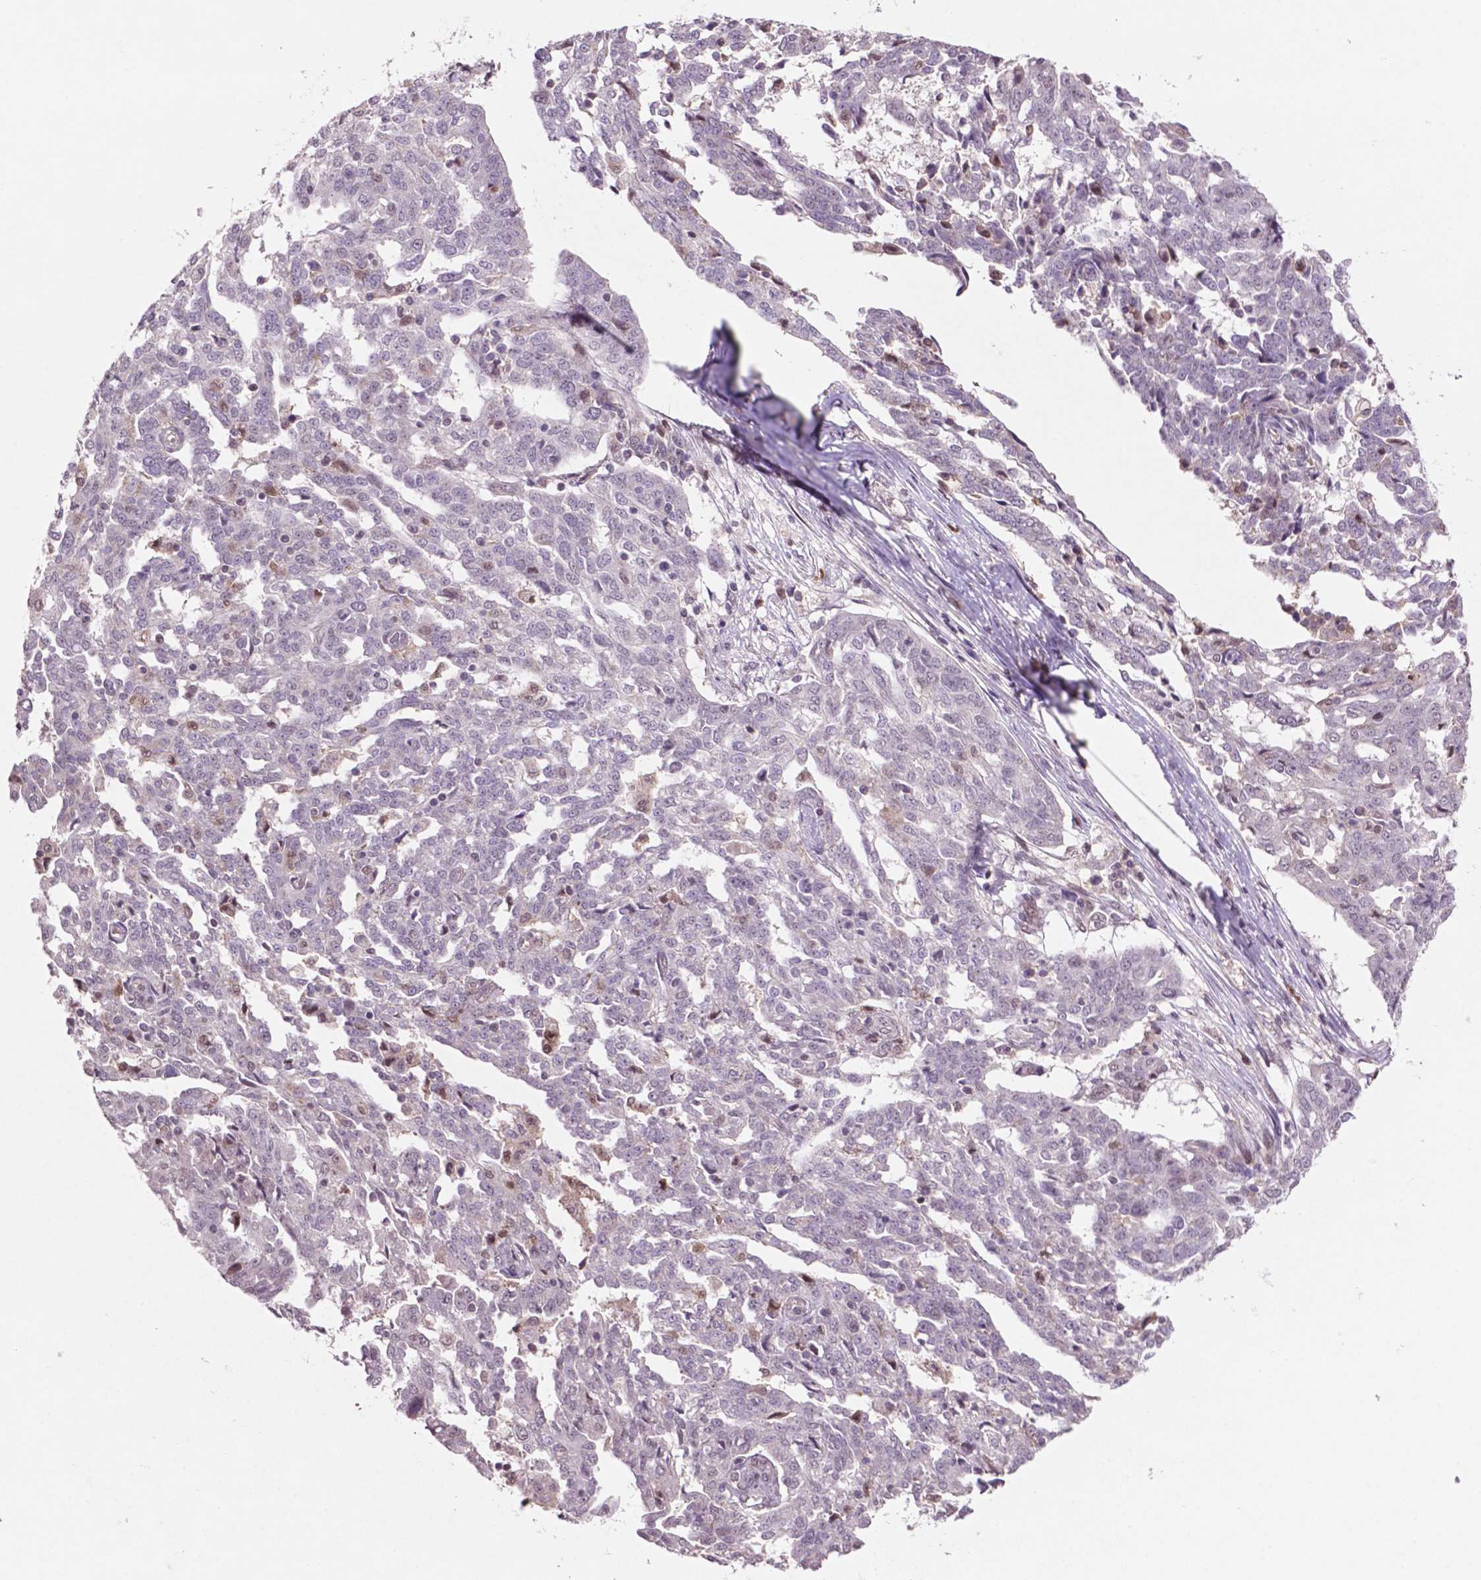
{"staining": {"intensity": "negative", "quantity": "none", "location": "none"}, "tissue": "ovarian cancer", "cell_type": "Tumor cells", "image_type": "cancer", "snomed": [{"axis": "morphology", "description": "Cystadenocarcinoma, serous, NOS"}, {"axis": "topography", "description": "Ovary"}], "caption": "Protein analysis of ovarian serous cystadenocarcinoma exhibits no significant positivity in tumor cells.", "gene": "GLRX", "patient": {"sex": "female", "age": 67}}